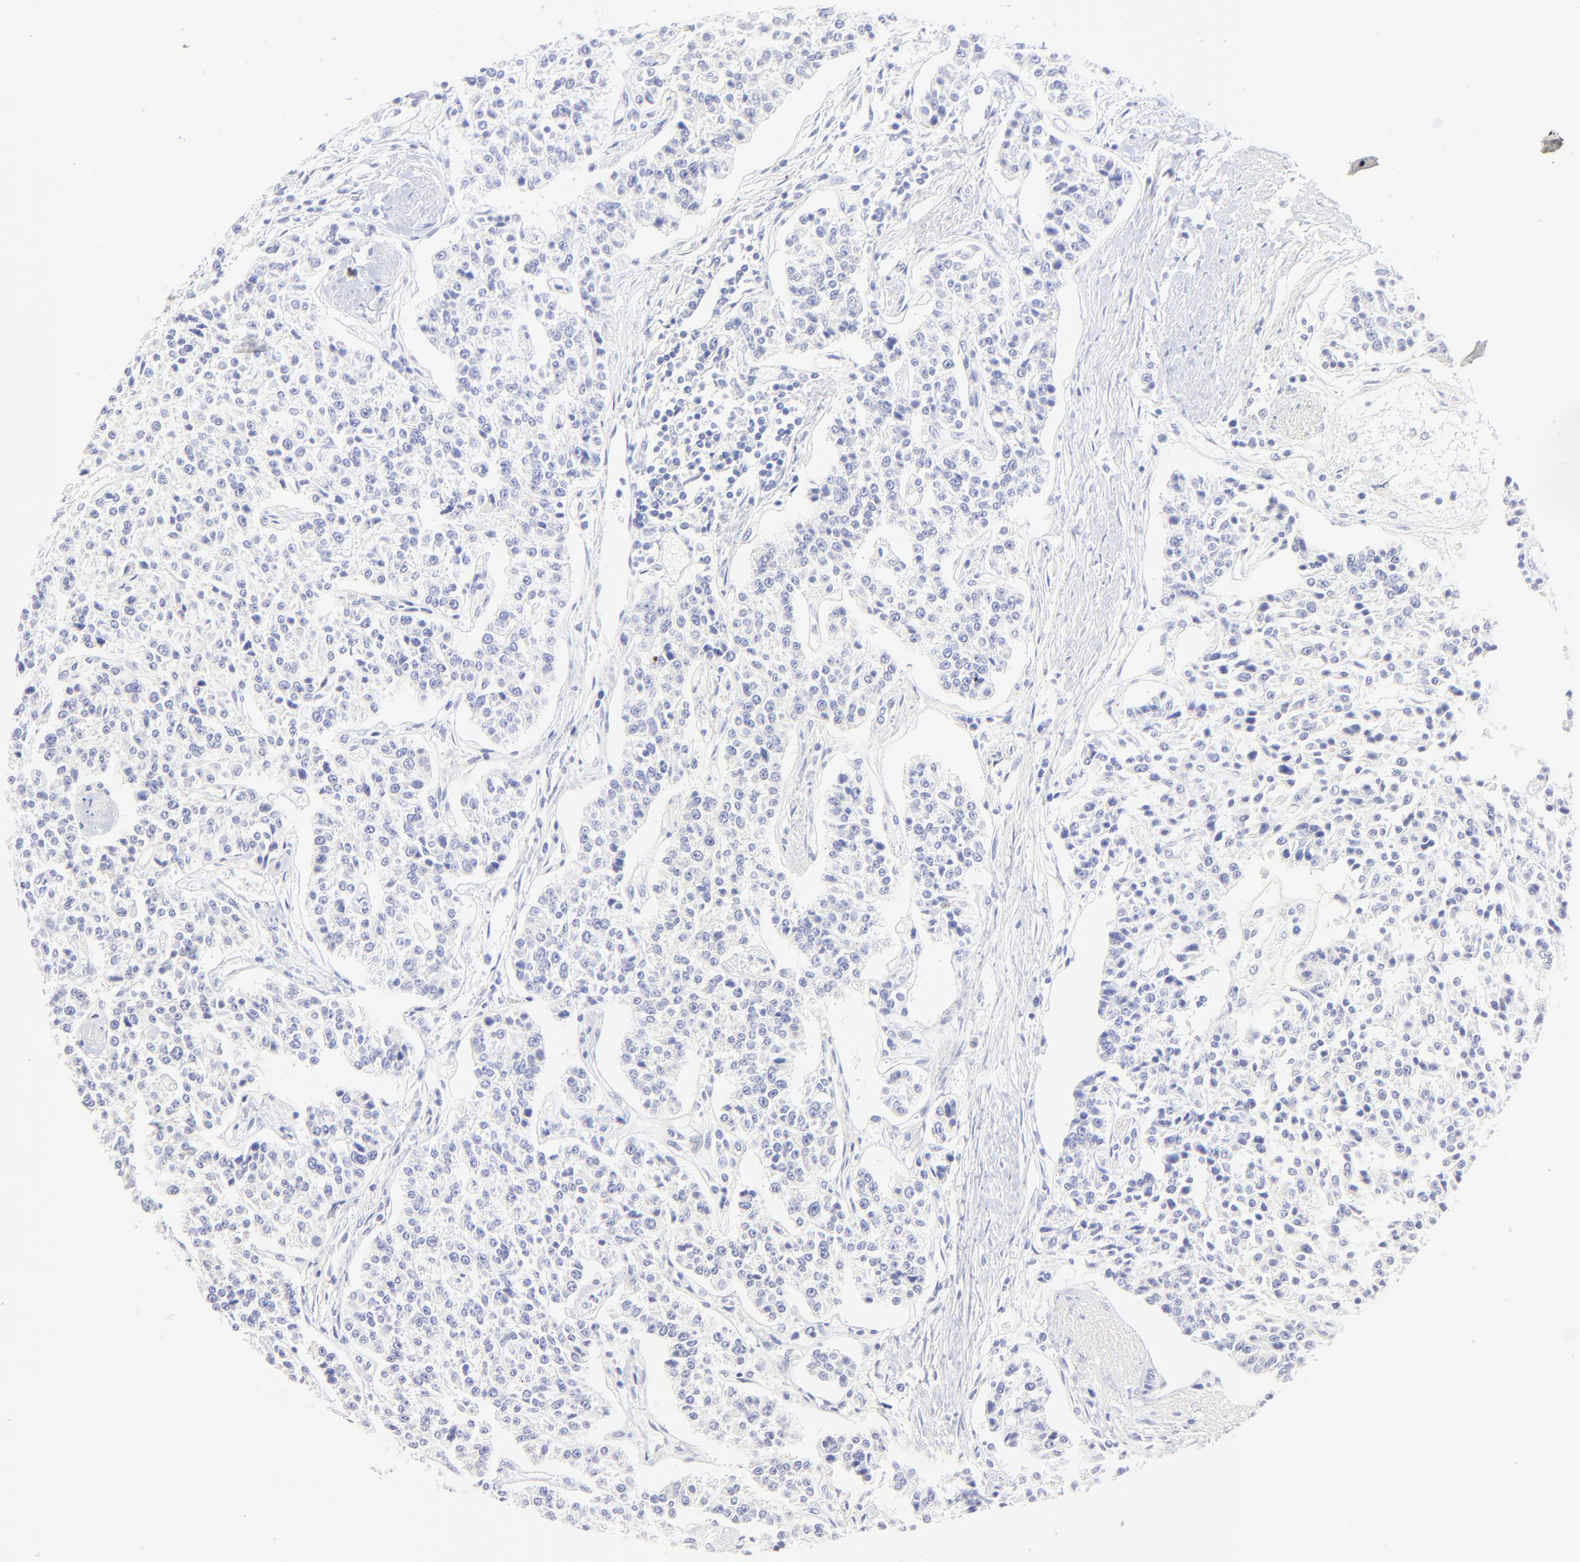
{"staining": {"intensity": "negative", "quantity": "none", "location": "none"}, "tissue": "carcinoid", "cell_type": "Tumor cells", "image_type": "cancer", "snomed": [{"axis": "morphology", "description": "Carcinoid, malignant, NOS"}, {"axis": "topography", "description": "Stomach"}], "caption": "Tumor cells are negative for brown protein staining in malignant carcinoid. (Immunohistochemistry, brightfield microscopy, high magnification).", "gene": "EBP", "patient": {"sex": "female", "age": 76}}